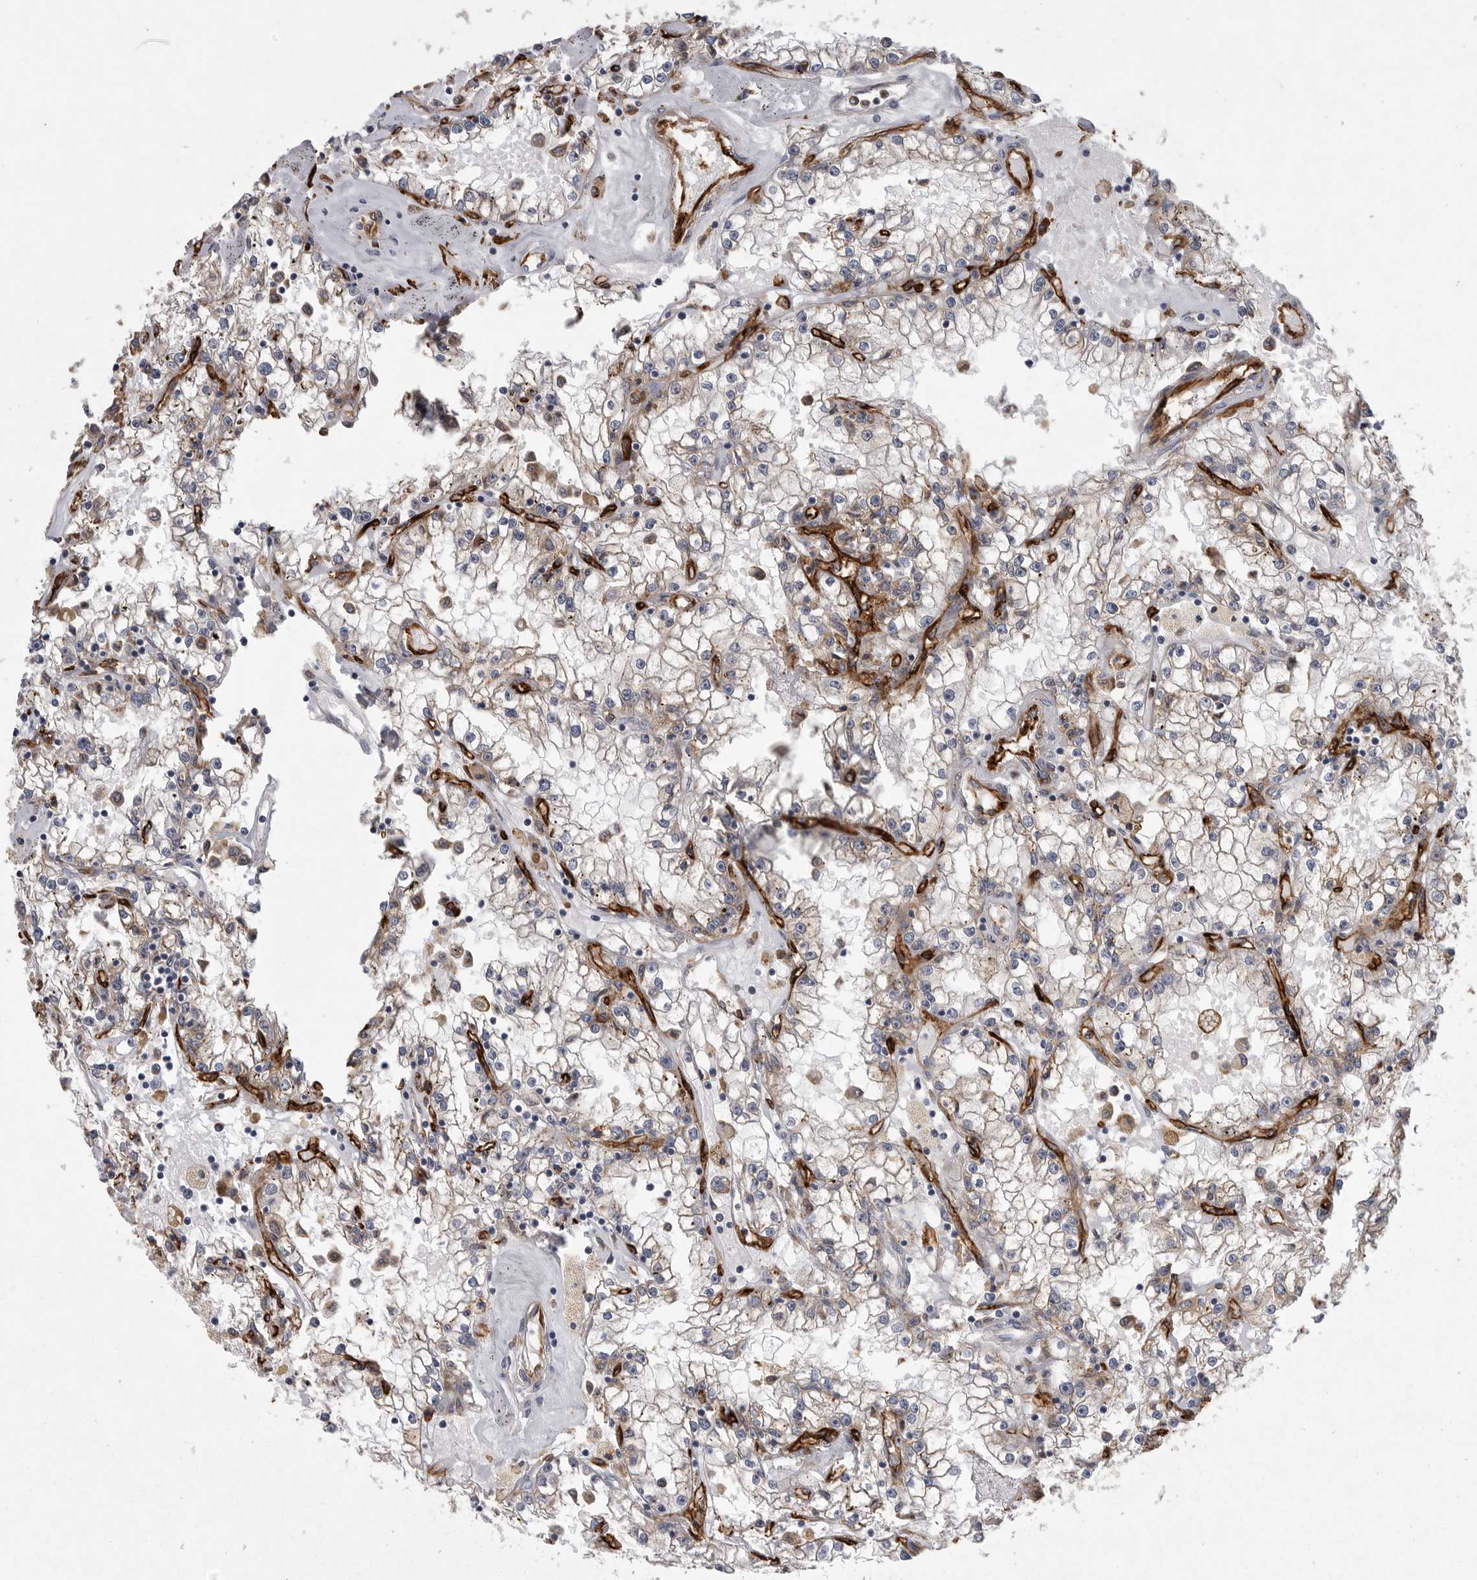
{"staining": {"intensity": "weak", "quantity": "25%-75%", "location": "cytoplasmic/membranous"}, "tissue": "renal cancer", "cell_type": "Tumor cells", "image_type": "cancer", "snomed": [{"axis": "morphology", "description": "Adenocarcinoma, NOS"}, {"axis": "topography", "description": "Kidney"}], "caption": "Immunohistochemical staining of human renal cancer (adenocarcinoma) demonstrates low levels of weak cytoplasmic/membranous protein expression in approximately 25%-75% of tumor cells. (DAB IHC, brown staining for protein, blue staining for nuclei).", "gene": "MINPP1", "patient": {"sex": "male", "age": 56}}